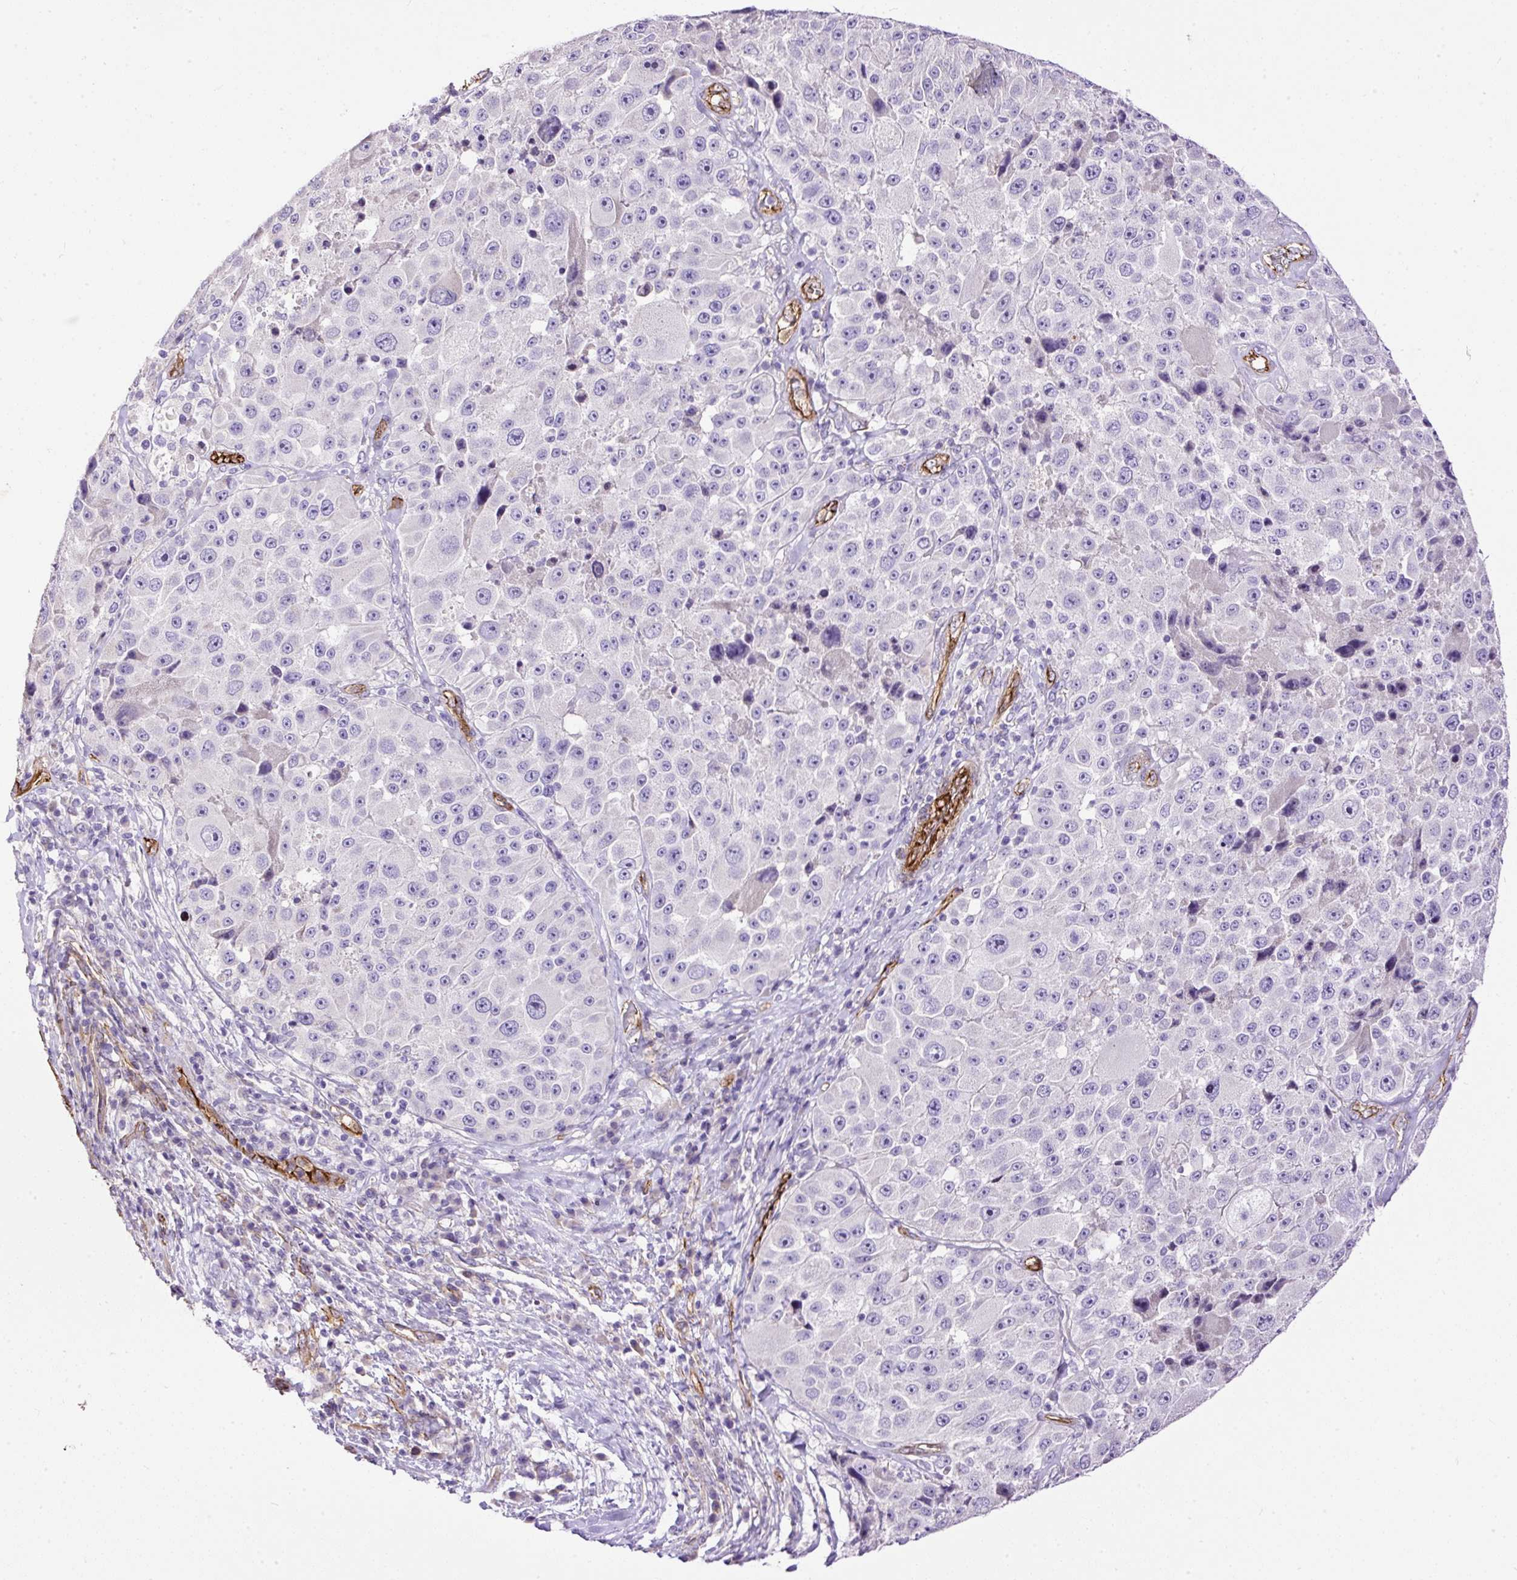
{"staining": {"intensity": "negative", "quantity": "none", "location": "none"}, "tissue": "melanoma", "cell_type": "Tumor cells", "image_type": "cancer", "snomed": [{"axis": "morphology", "description": "Malignant melanoma, Metastatic site"}, {"axis": "topography", "description": "Lymph node"}], "caption": "Malignant melanoma (metastatic site) stained for a protein using IHC exhibits no staining tumor cells.", "gene": "MAGEB16", "patient": {"sex": "male", "age": 62}}